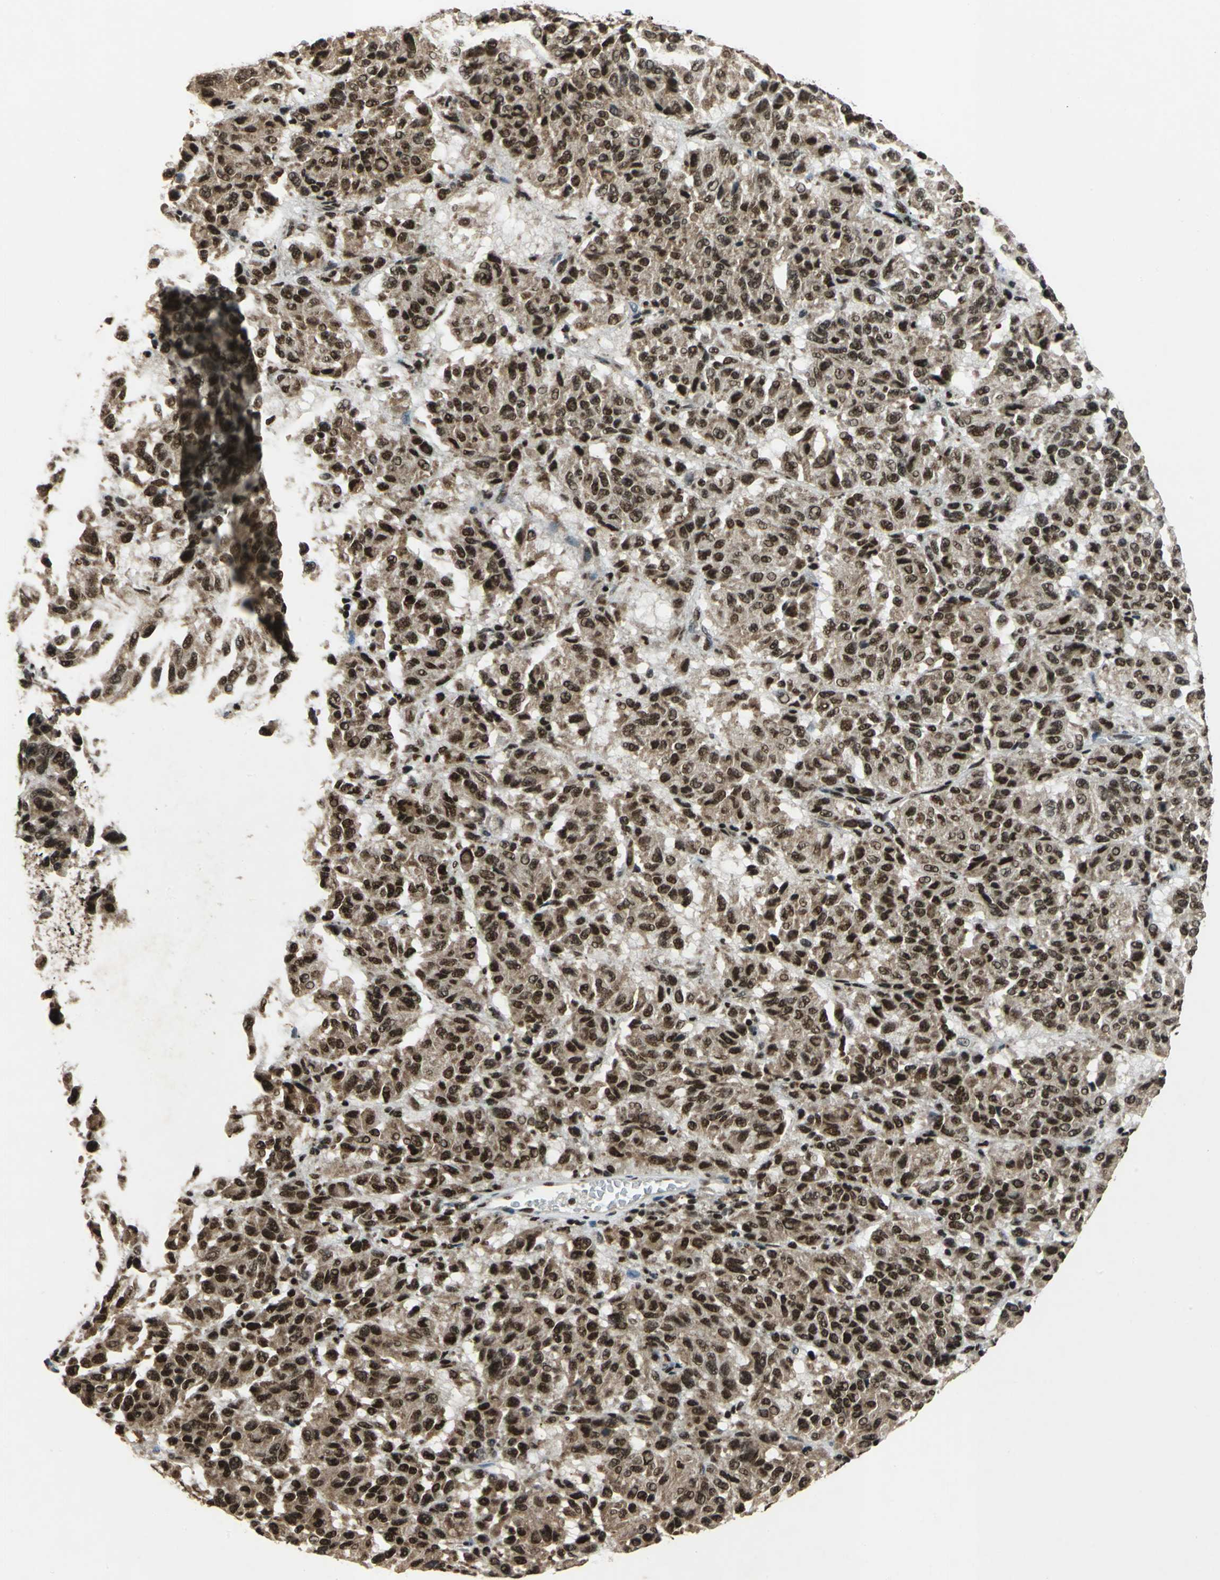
{"staining": {"intensity": "strong", "quantity": ">75%", "location": "cytoplasmic/membranous,nuclear"}, "tissue": "melanoma", "cell_type": "Tumor cells", "image_type": "cancer", "snomed": [{"axis": "morphology", "description": "Malignant melanoma, Metastatic site"}, {"axis": "topography", "description": "Lung"}], "caption": "Malignant melanoma (metastatic site) stained with DAB (3,3'-diaminobenzidine) IHC displays high levels of strong cytoplasmic/membranous and nuclear expression in approximately >75% of tumor cells. The staining was performed using DAB, with brown indicating positive protein expression. Nuclei are stained blue with hematoxylin.", "gene": "MTA2", "patient": {"sex": "male", "age": 64}}